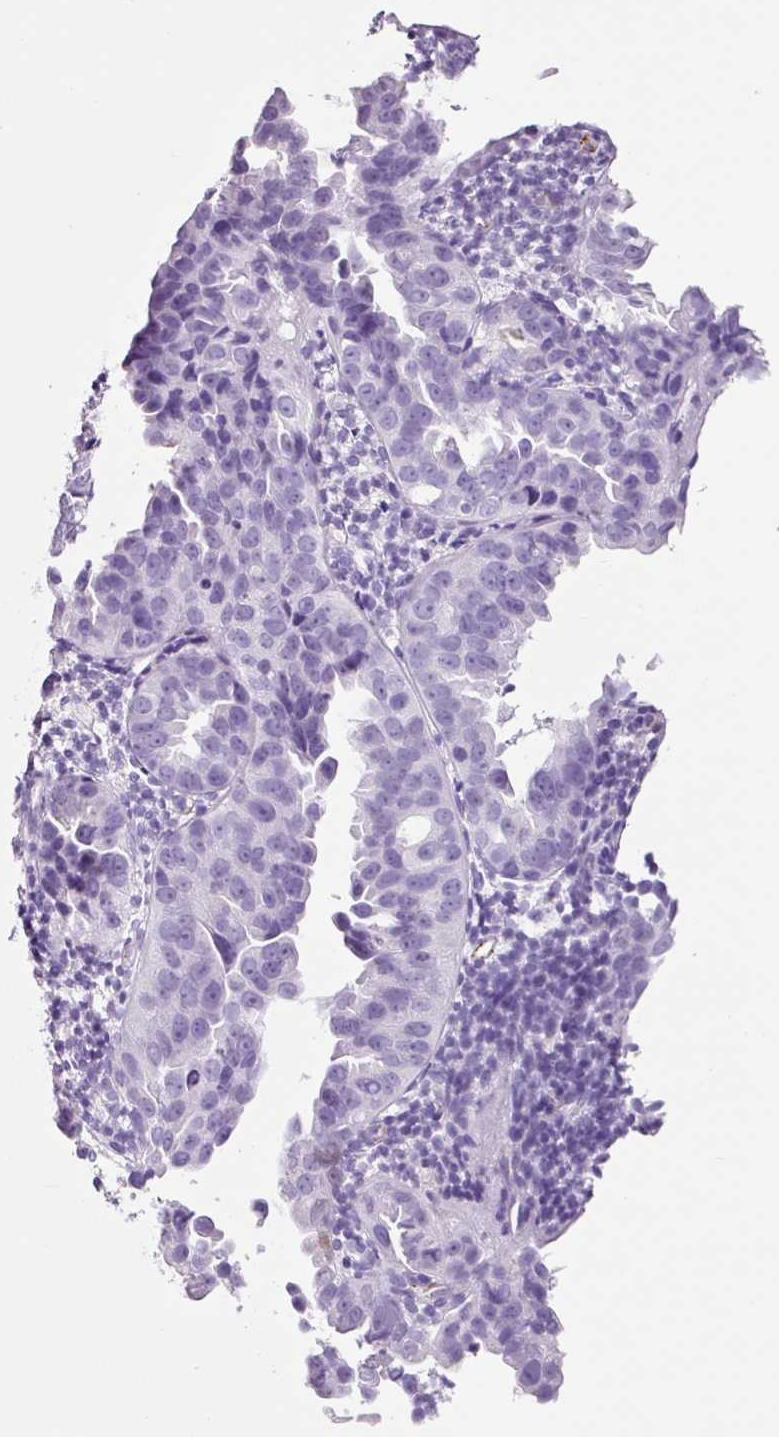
{"staining": {"intensity": "negative", "quantity": "none", "location": "none"}, "tissue": "endometrial cancer", "cell_type": "Tumor cells", "image_type": "cancer", "snomed": [{"axis": "morphology", "description": "Adenocarcinoma, NOS"}, {"axis": "topography", "description": "Endometrium"}], "caption": "This micrograph is of adenocarcinoma (endometrial) stained with IHC to label a protein in brown with the nuclei are counter-stained blue. There is no staining in tumor cells.", "gene": "ADSS1", "patient": {"sex": "female", "age": 57}}